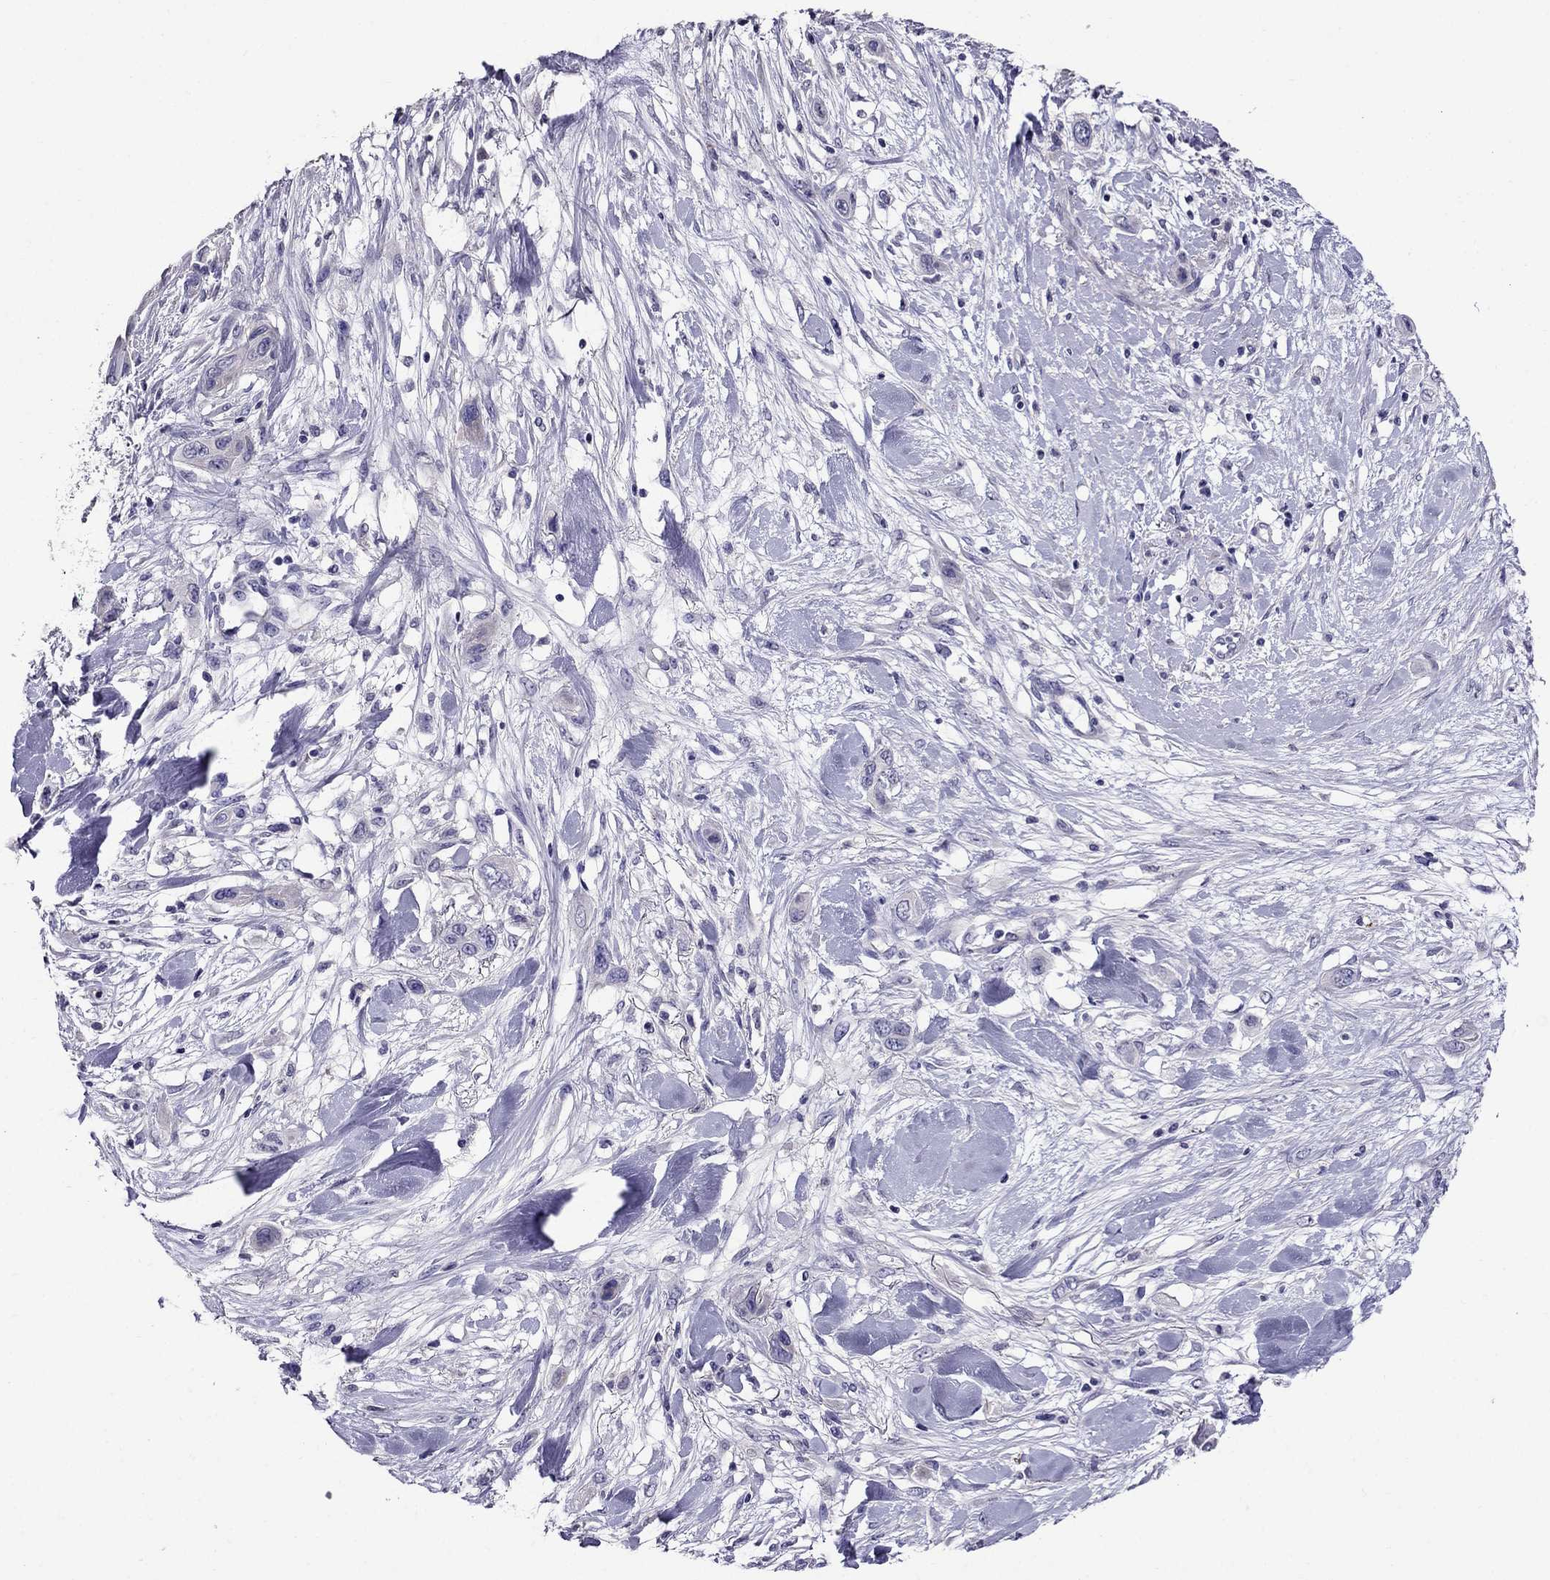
{"staining": {"intensity": "negative", "quantity": "none", "location": "none"}, "tissue": "skin cancer", "cell_type": "Tumor cells", "image_type": "cancer", "snomed": [{"axis": "morphology", "description": "Squamous cell carcinoma, NOS"}, {"axis": "topography", "description": "Skin"}], "caption": "This image is of squamous cell carcinoma (skin) stained with immunohistochemistry to label a protein in brown with the nuclei are counter-stained blue. There is no expression in tumor cells.", "gene": "OXCT2", "patient": {"sex": "male", "age": 79}}